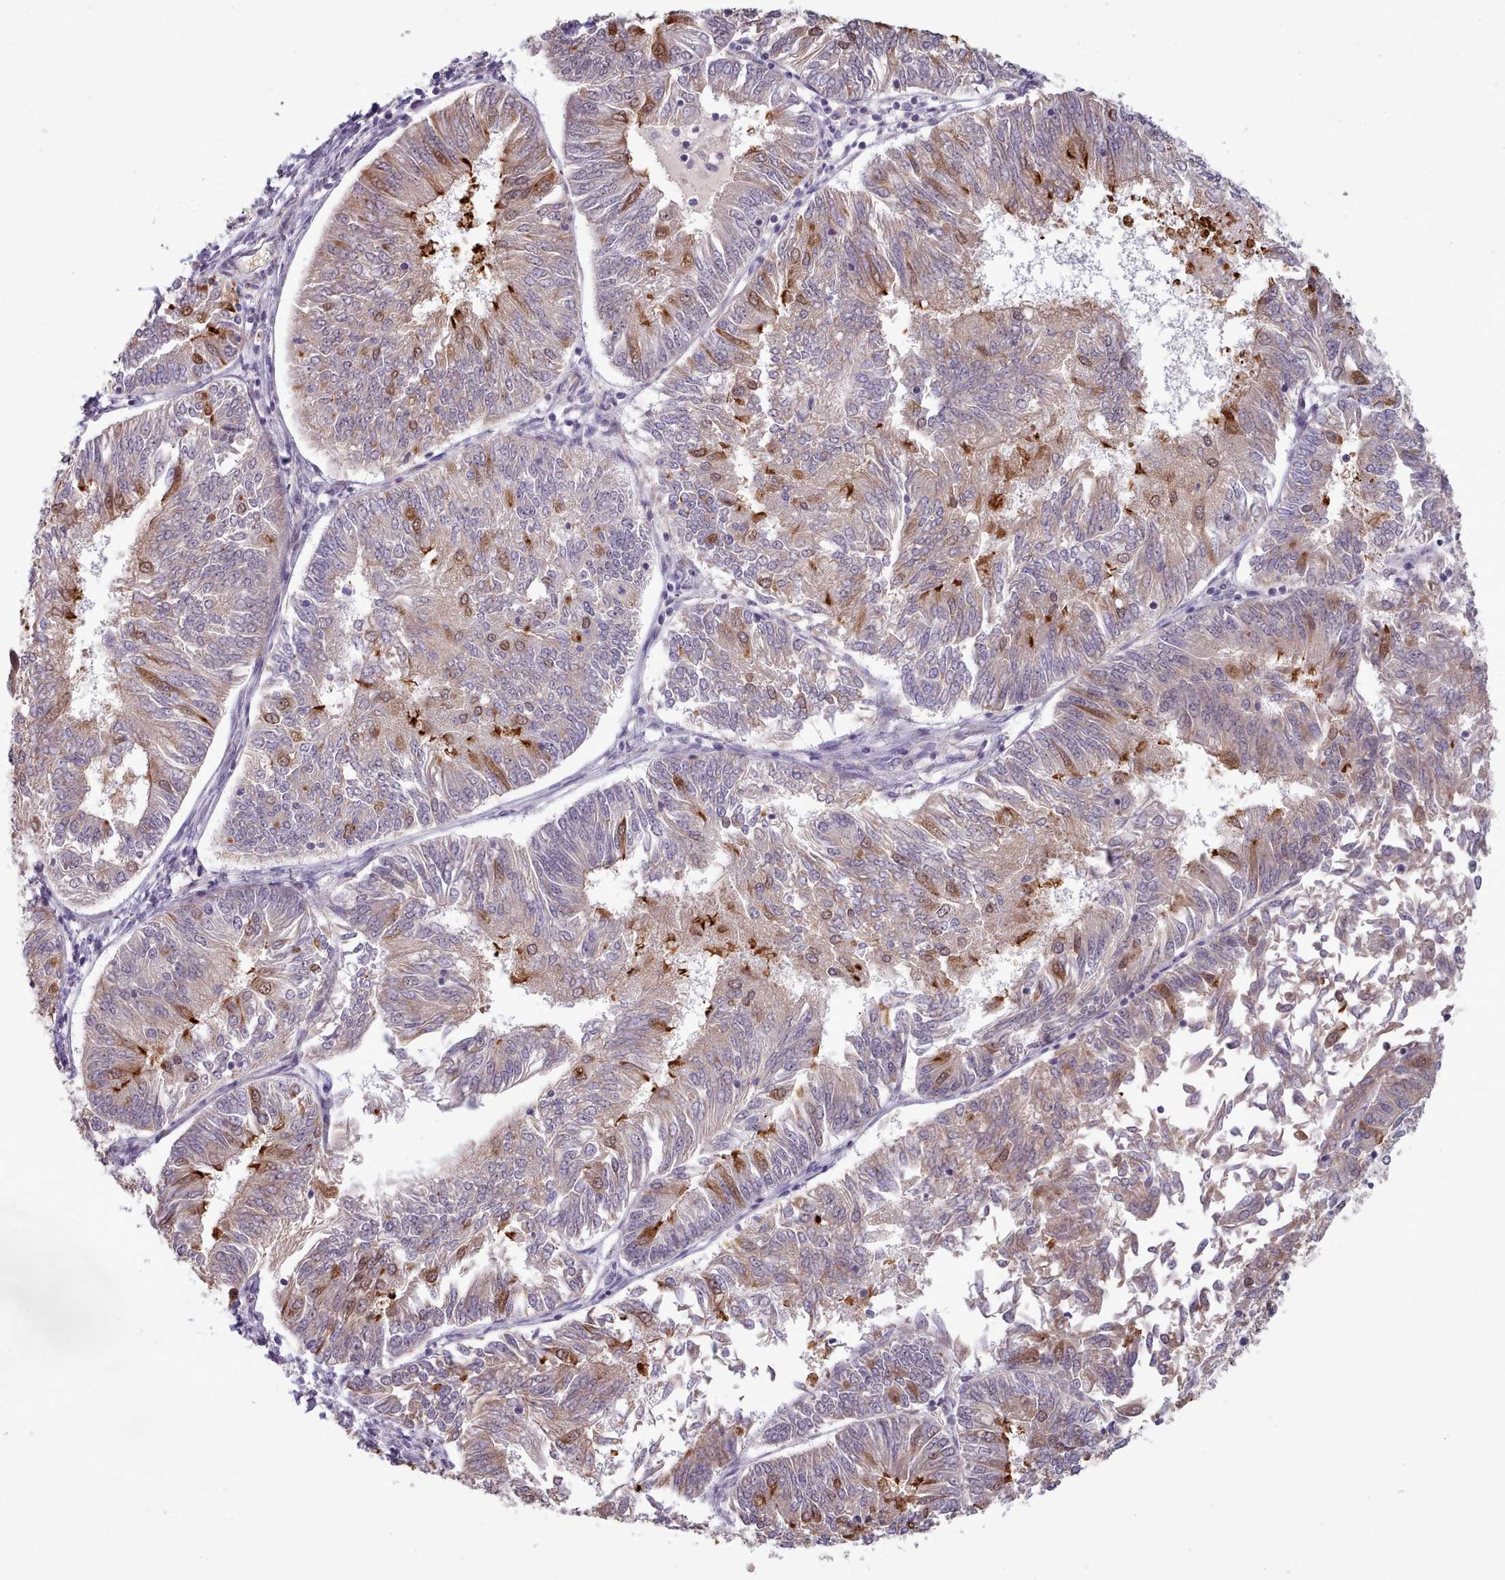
{"staining": {"intensity": "moderate", "quantity": "25%-75%", "location": "cytoplasmic/membranous,nuclear"}, "tissue": "endometrial cancer", "cell_type": "Tumor cells", "image_type": "cancer", "snomed": [{"axis": "morphology", "description": "Adenocarcinoma, NOS"}, {"axis": "topography", "description": "Endometrium"}], "caption": "Endometrial cancer (adenocarcinoma) tissue shows moderate cytoplasmic/membranous and nuclear staining in about 25%-75% of tumor cells", "gene": "CLNS1A", "patient": {"sex": "female", "age": 58}}